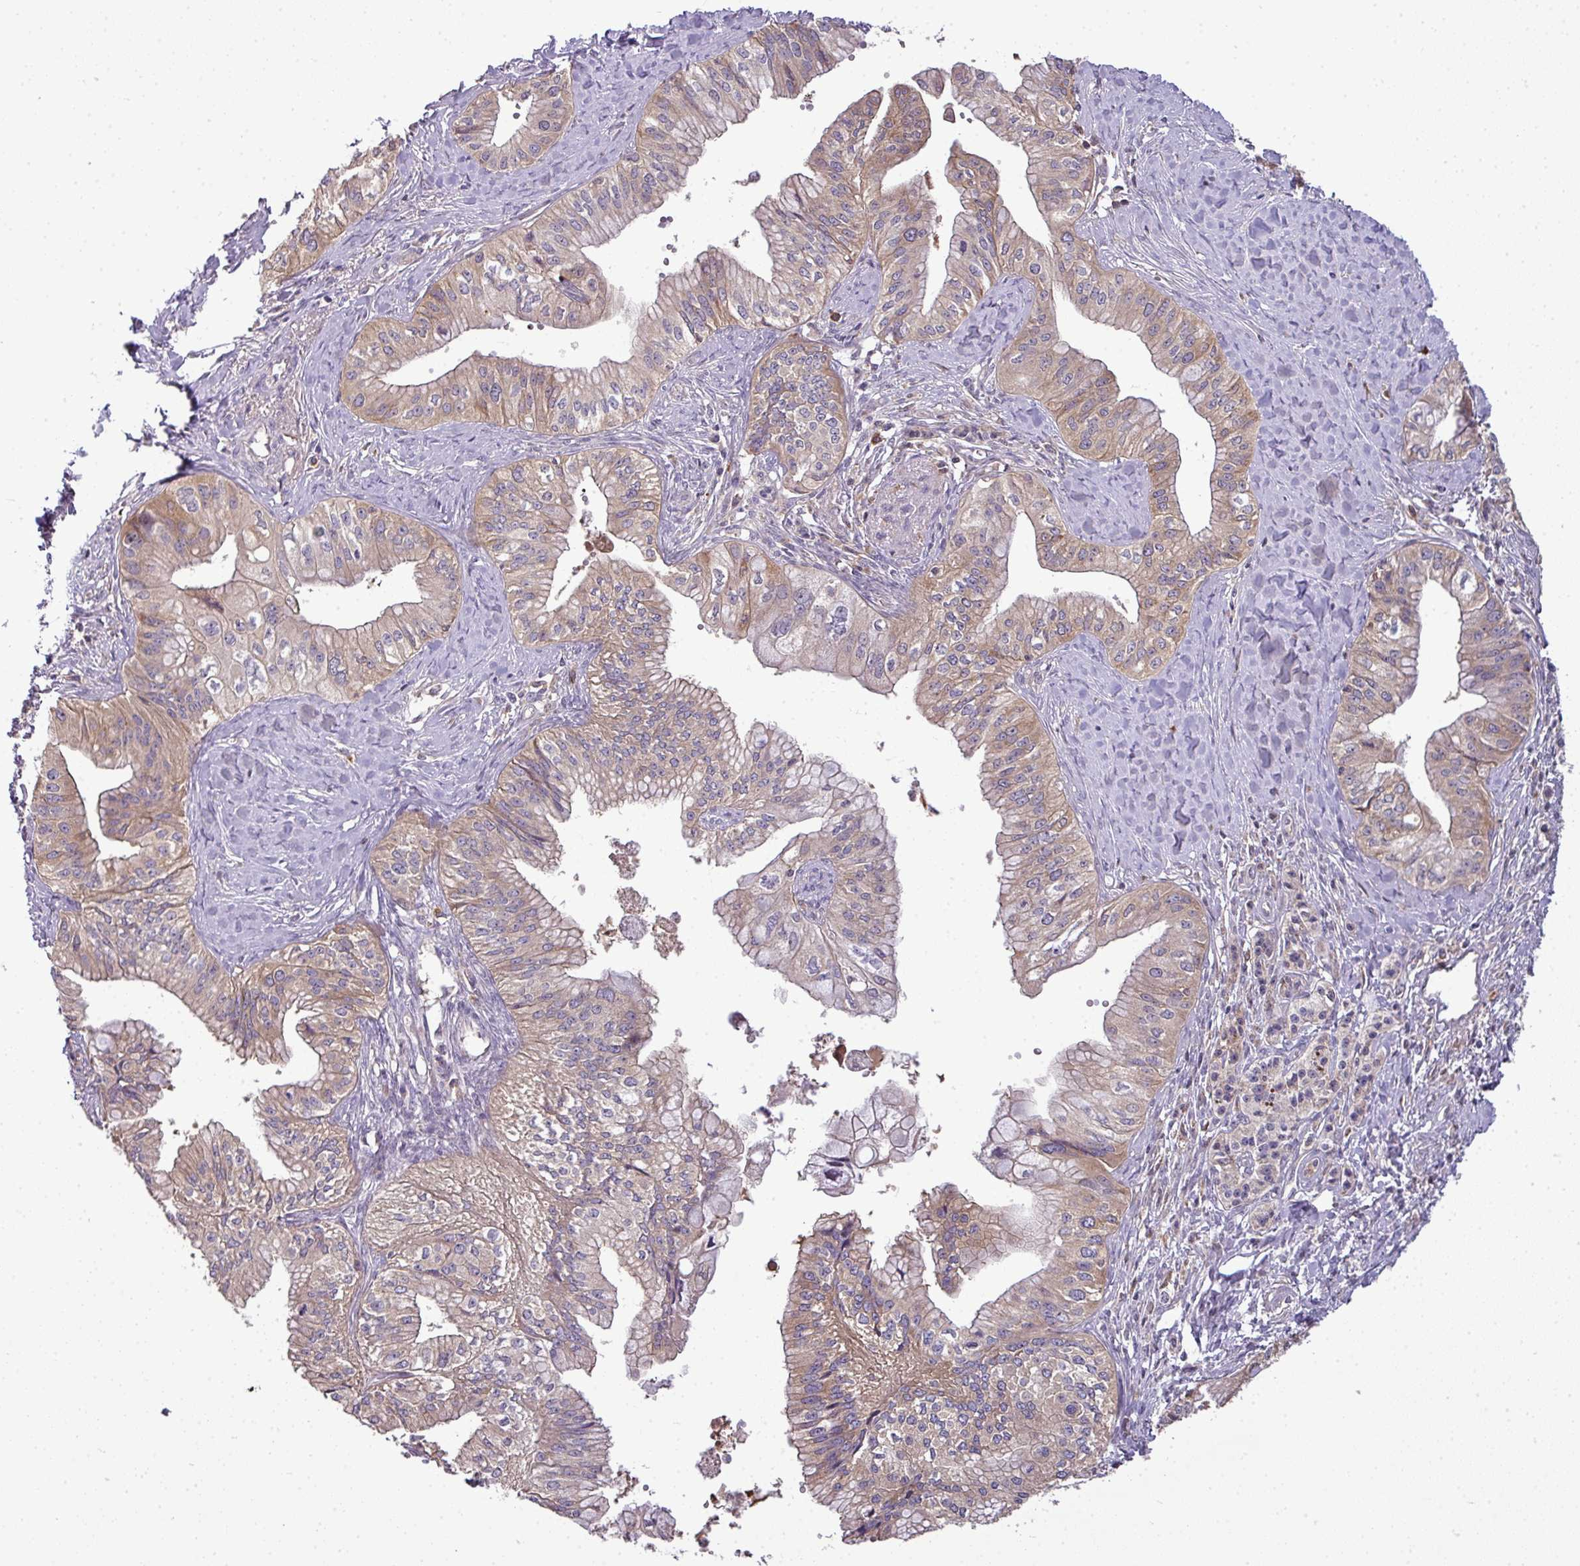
{"staining": {"intensity": "weak", "quantity": ">75%", "location": "cytoplasmic/membranous"}, "tissue": "pancreatic cancer", "cell_type": "Tumor cells", "image_type": "cancer", "snomed": [{"axis": "morphology", "description": "Adenocarcinoma, NOS"}, {"axis": "topography", "description": "Pancreas"}], "caption": "DAB (3,3'-diaminobenzidine) immunohistochemical staining of human pancreatic cancer (adenocarcinoma) reveals weak cytoplasmic/membranous protein staining in approximately >75% of tumor cells. The staining is performed using DAB (3,3'-diaminobenzidine) brown chromogen to label protein expression. The nuclei are counter-stained blue using hematoxylin.", "gene": "STAT5A", "patient": {"sex": "male", "age": 71}}